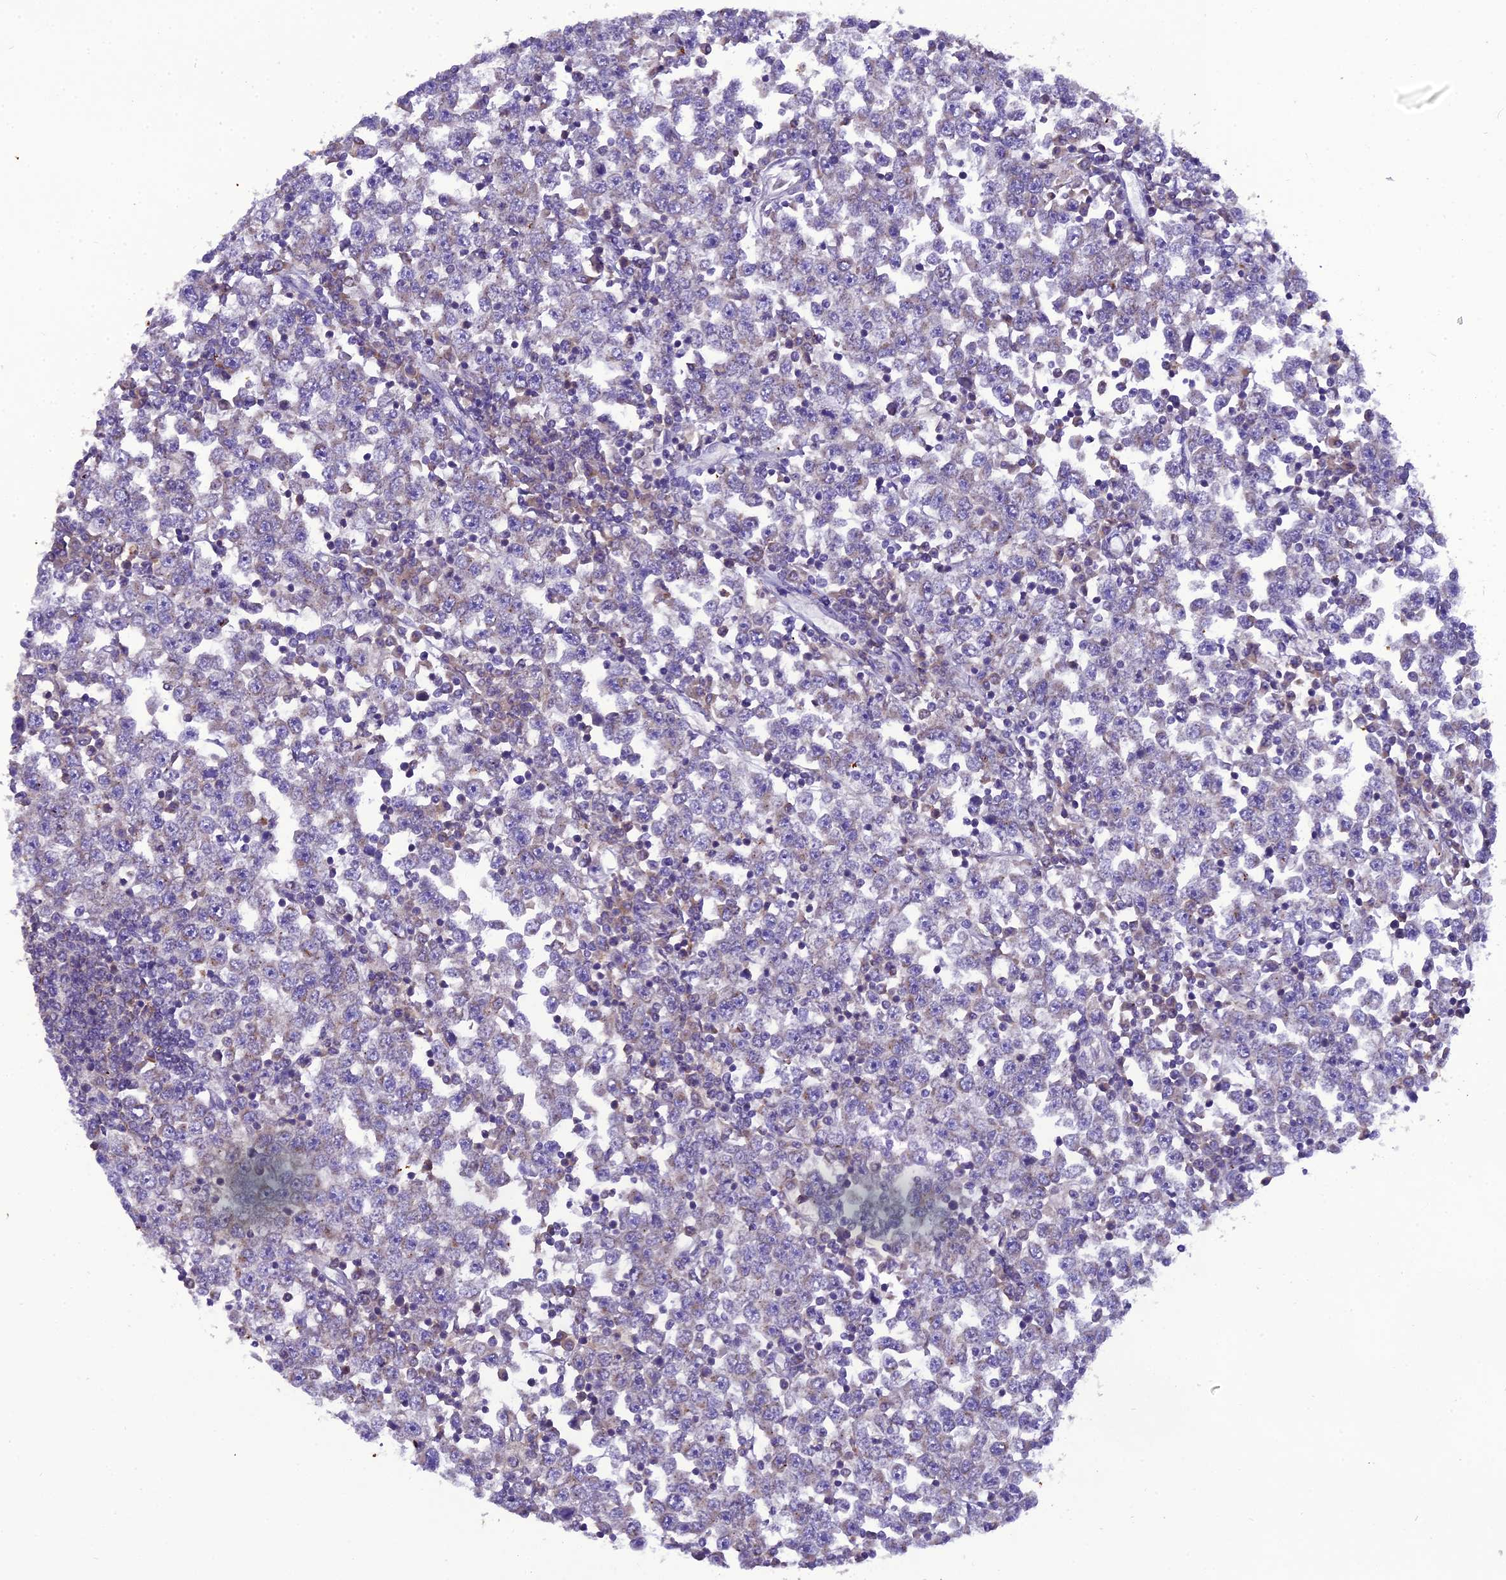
{"staining": {"intensity": "weak", "quantity": "<25%", "location": "cytoplasmic/membranous"}, "tissue": "testis cancer", "cell_type": "Tumor cells", "image_type": "cancer", "snomed": [{"axis": "morphology", "description": "Seminoma, NOS"}, {"axis": "topography", "description": "Testis"}], "caption": "DAB (3,3'-diaminobenzidine) immunohistochemical staining of testis seminoma shows no significant expression in tumor cells.", "gene": "GOLPH3", "patient": {"sex": "male", "age": 65}}